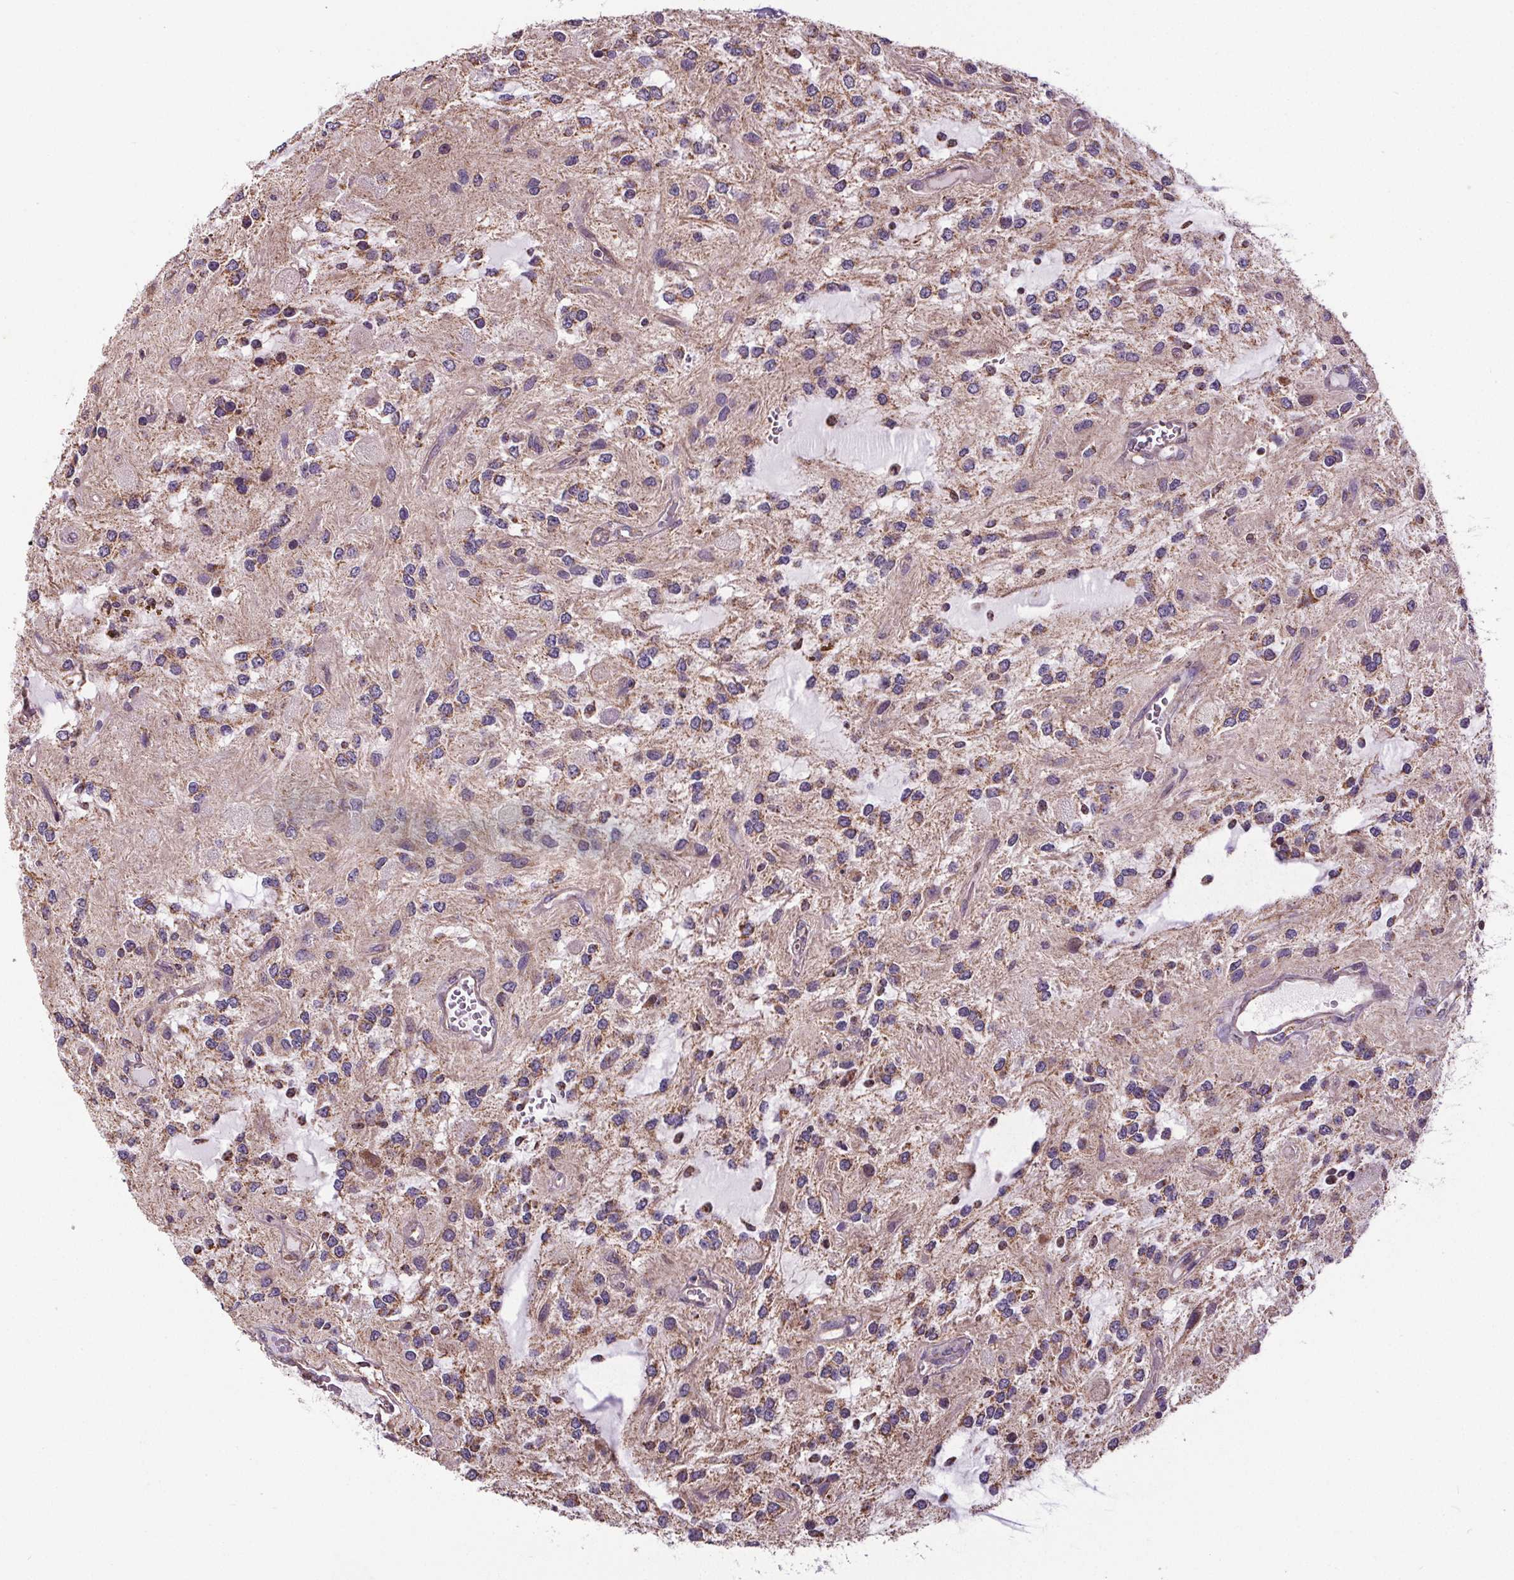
{"staining": {"intensity": "moderate", "quantity": "<25%", "location": "cytoplasmic/membranous"}, "tissue": "glioma", "cell_type": "Tumor cells", "image_type": "cancer", "snomed": [{"axis": "morphology", "description": "Glioma, malignant, Low grade"}, {"axis": "topography", "description": "Cerebellum"}], "caption": "Immunohistochemistry (IHC) micrograph of neoplastic tissue: malignant glioma (low-grade) stained using immunohistochemistry exhibits low levels of moderate protein expression localized specifically in the cytoplasmic/membranous of tumor cells, appearing as a cytoplasmic/membranous brown color.", "gene": "ZNF548", "patient": {"sex": "female", "age": 14}}